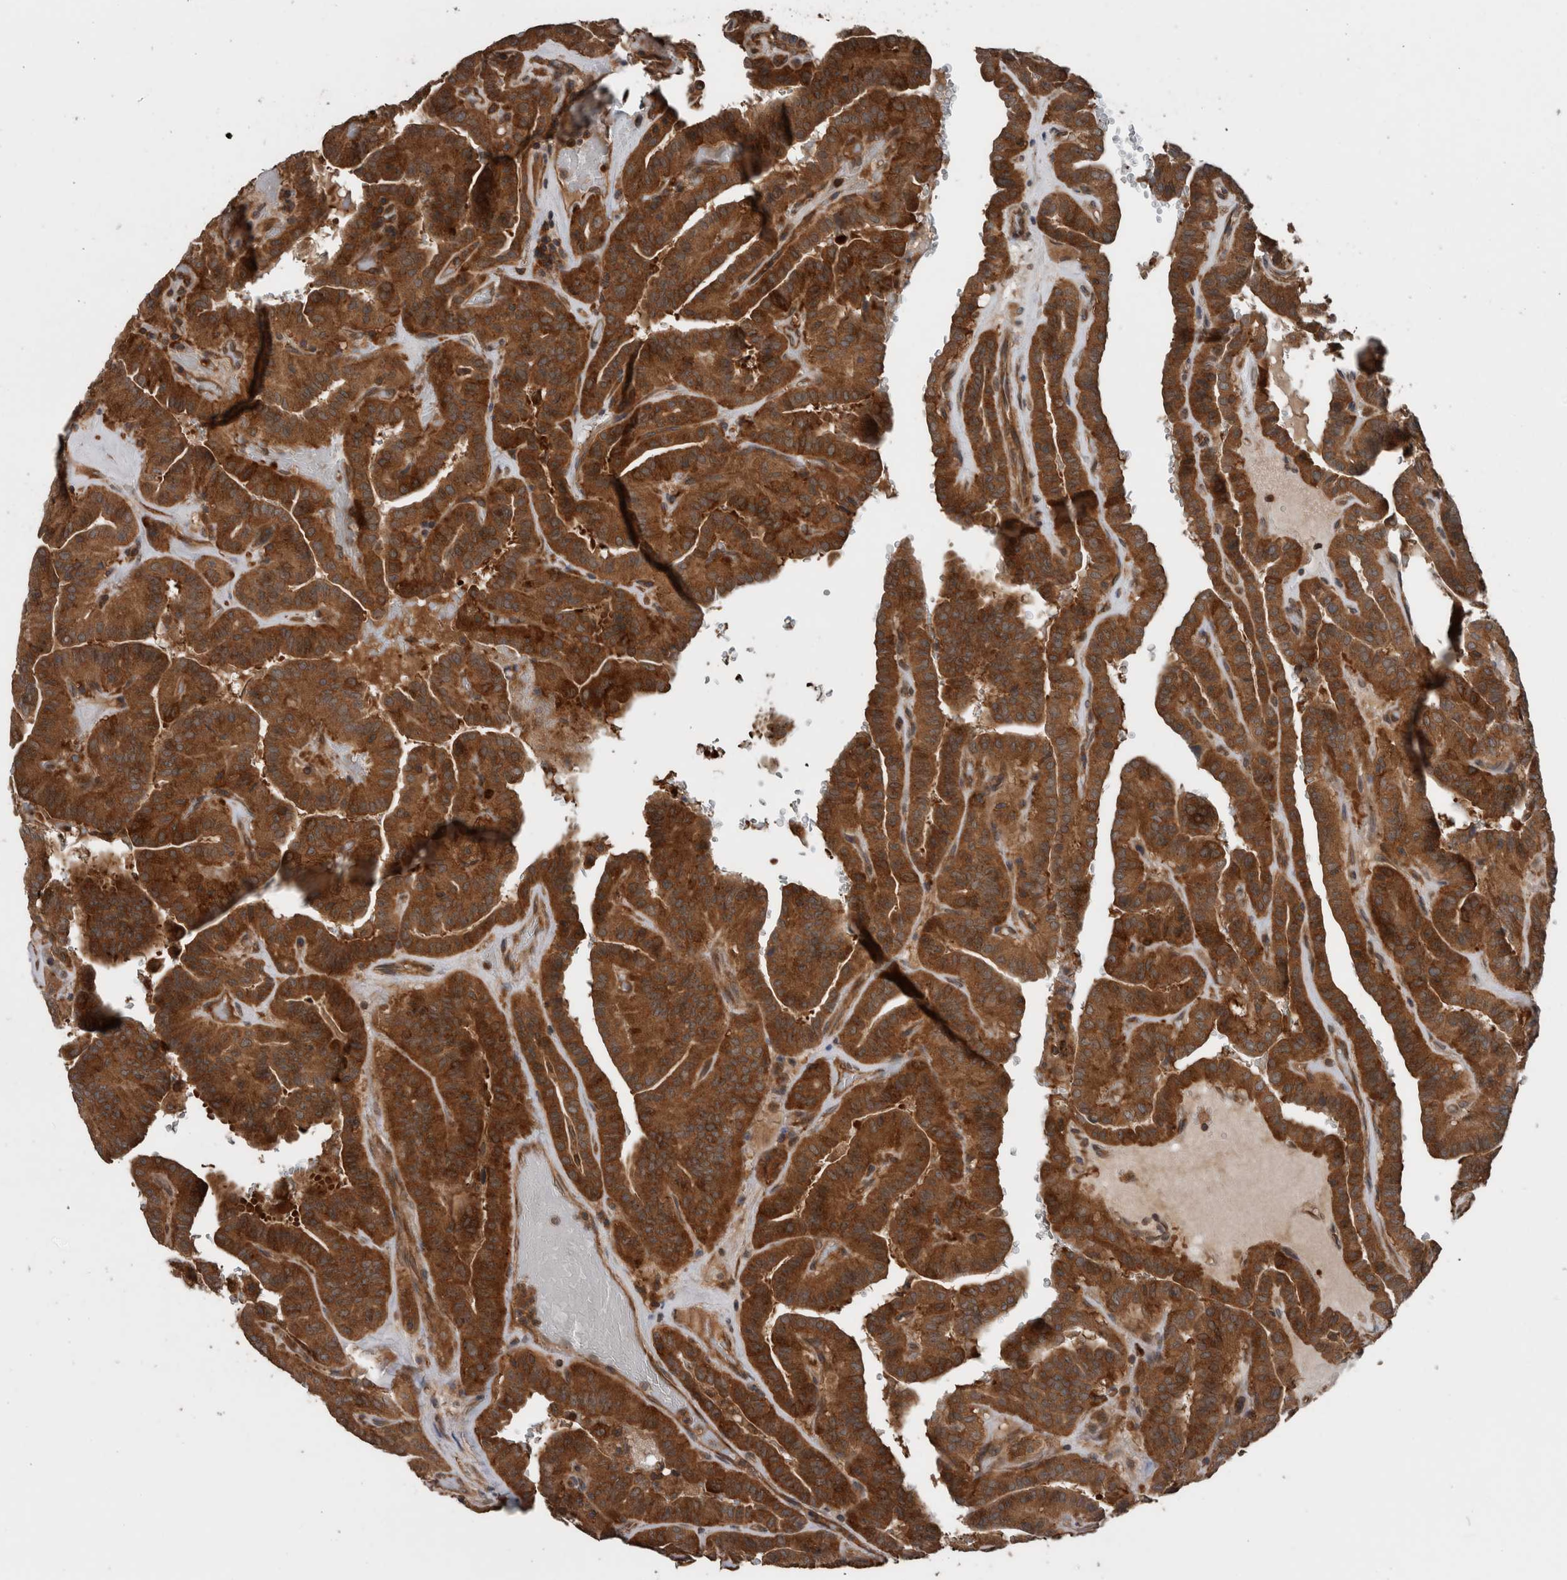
{"staining": {"intensity": "strong", "quantity": ">75%", "location": "cytoplasmic/membranous"}, "tissue": "thyroid cancer", "cell_type": "Tumor cells", "image_type": "cancer", "snomed": [{"axis": "morphology", "description": "Papillary adenocarcinoma, NOS"}, {"axis": "topography", "description": "Thyroid gland"}], "caption": "Papillary adenocarcinoma (thyroid) tissue exhibits strong cytoplasmic/membranous expression in about >75% of tumor cells", "gene": "RIOK3", "patient": {"sex": "male", "age": 77}}